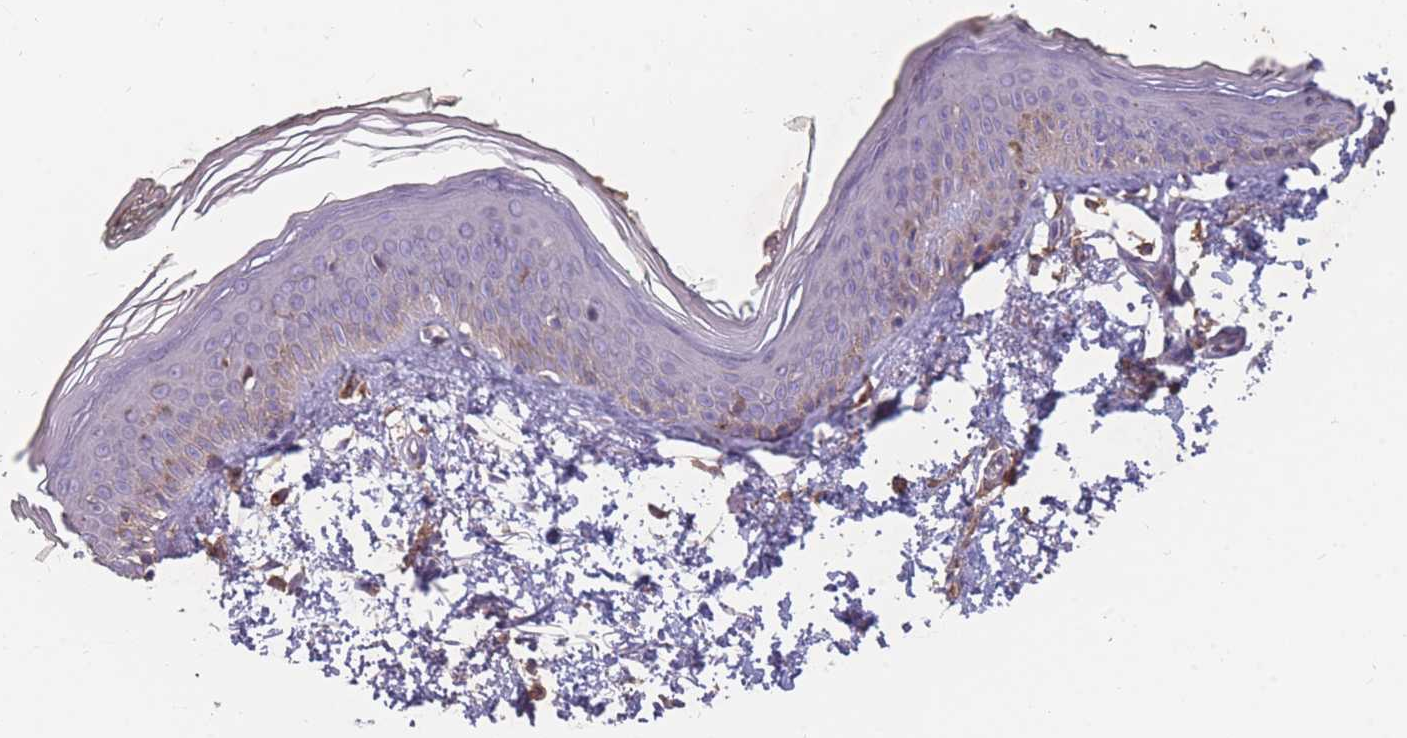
{"staining": {"intensity": "negative", "quantity": "none", "location": "none"}, "tissue": "skin", "cell_type": "Fibroblasts", "image_type": "normal", "snomed": [{"axis": "morphology", "description": "Normal tissue, NOS"}, {"axis": "topography", "description": "Skin"}], "caption": "The IHC histopathology image has no significant positivity in fibroblasts of skin. The staining was performed using DAB to visualize the protein expression in brown, while the nuclei were stained in blue with hematoxylin (Magnification: 20x).", "gene": "CD33", "patient": {"sex": "male", "age": 62}}